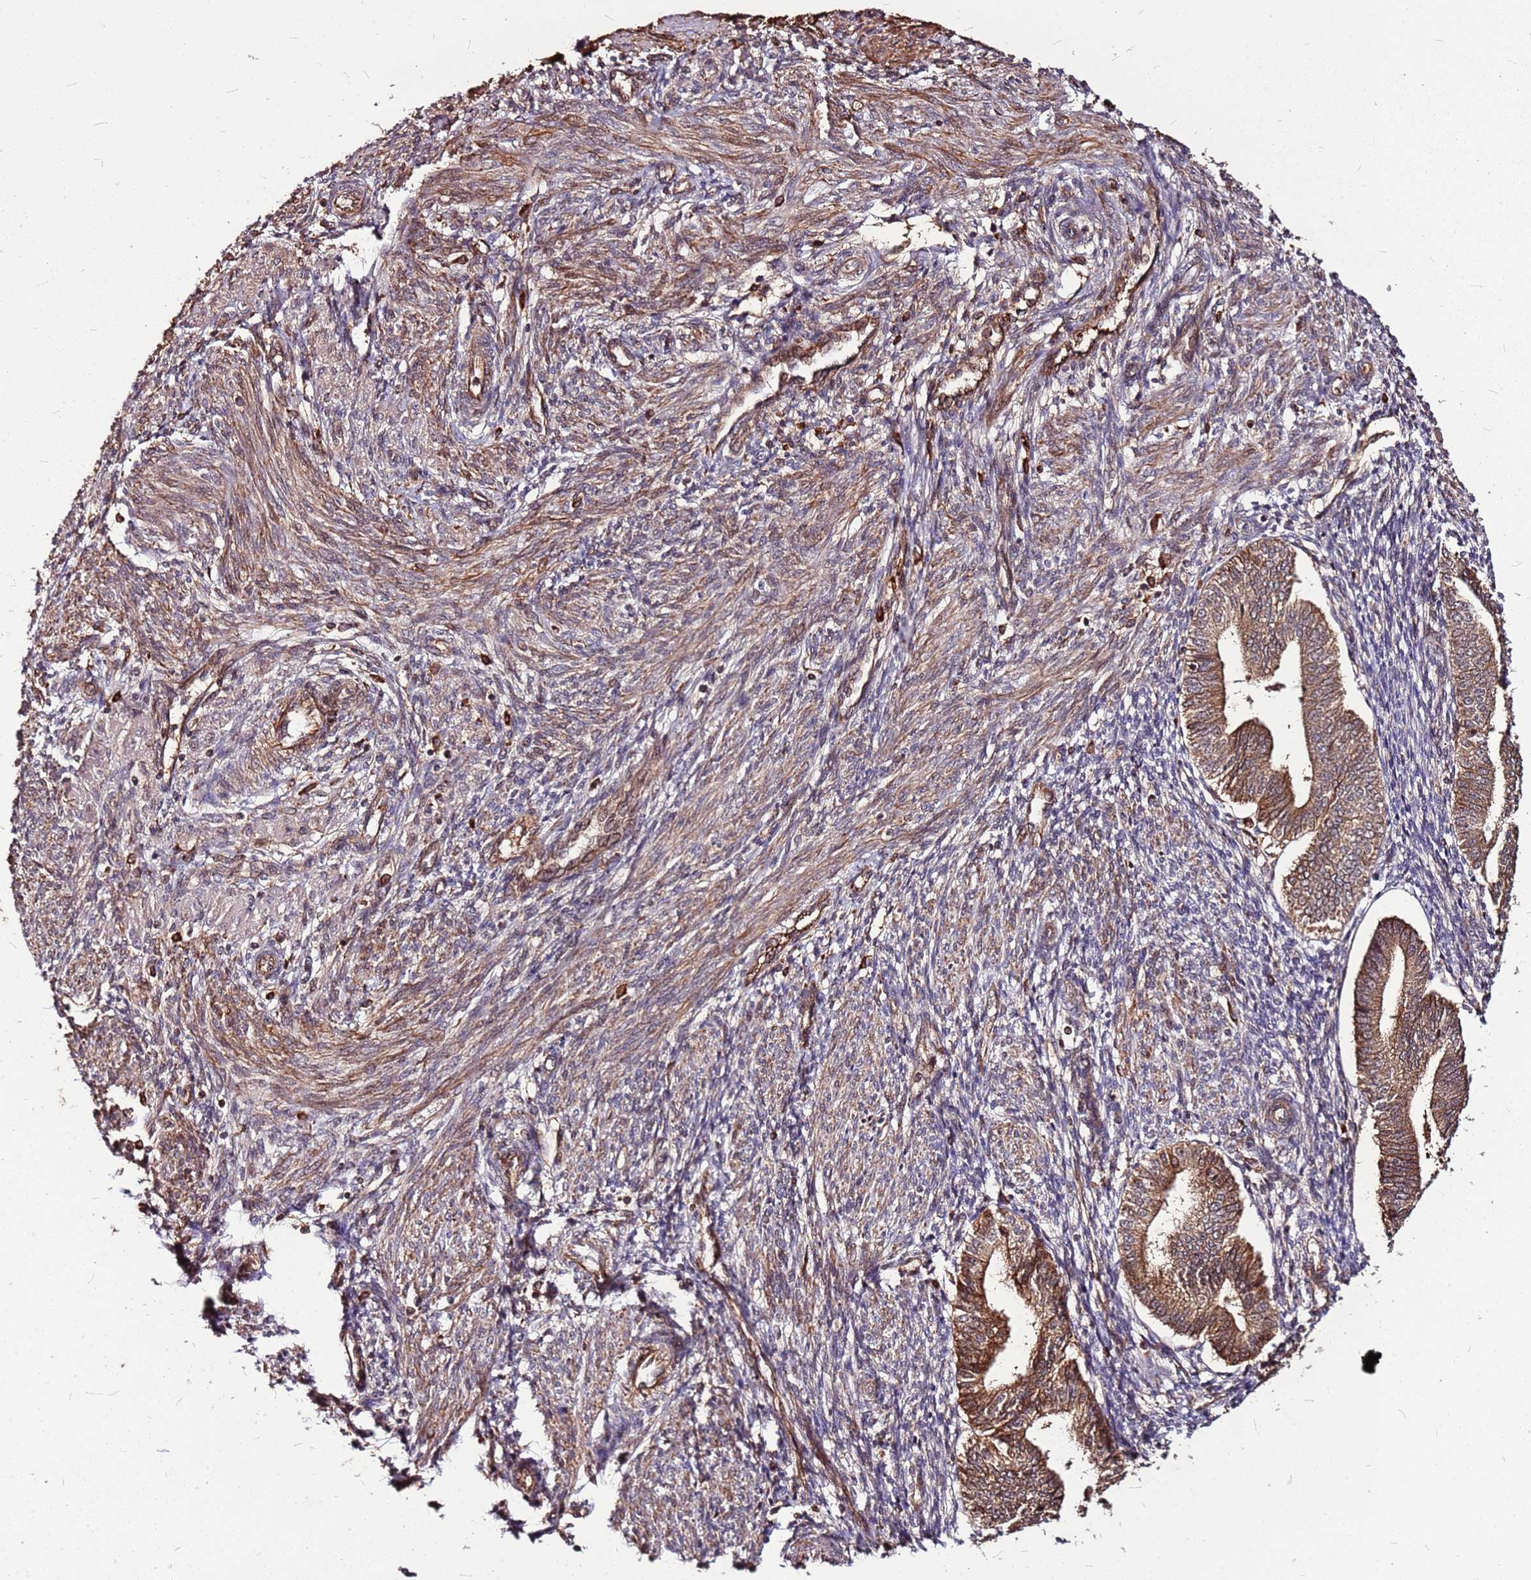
{"staining": {"intensity": "strong", "quantity": "25%-75%", "location": "cytoplasmic/membranous"}, "tissue": "endometrium", "cell_type": "Cells in endometrial stroma", "image_type": "normal", "snomed": [{"axis": "morphology", "description": "Normal tissue, NOS"}, {"axis": "topography", "description": "Endometrium"}], "caption": "This photomicrograph shows IHC staining of normal human endometrium, with high strong cytoplasmic/membranous positivity in about 25%-75% of cells in endometrial stroma.", "gene": "LYPLAL1", "patient": {"sex": "female", "age": 34}}